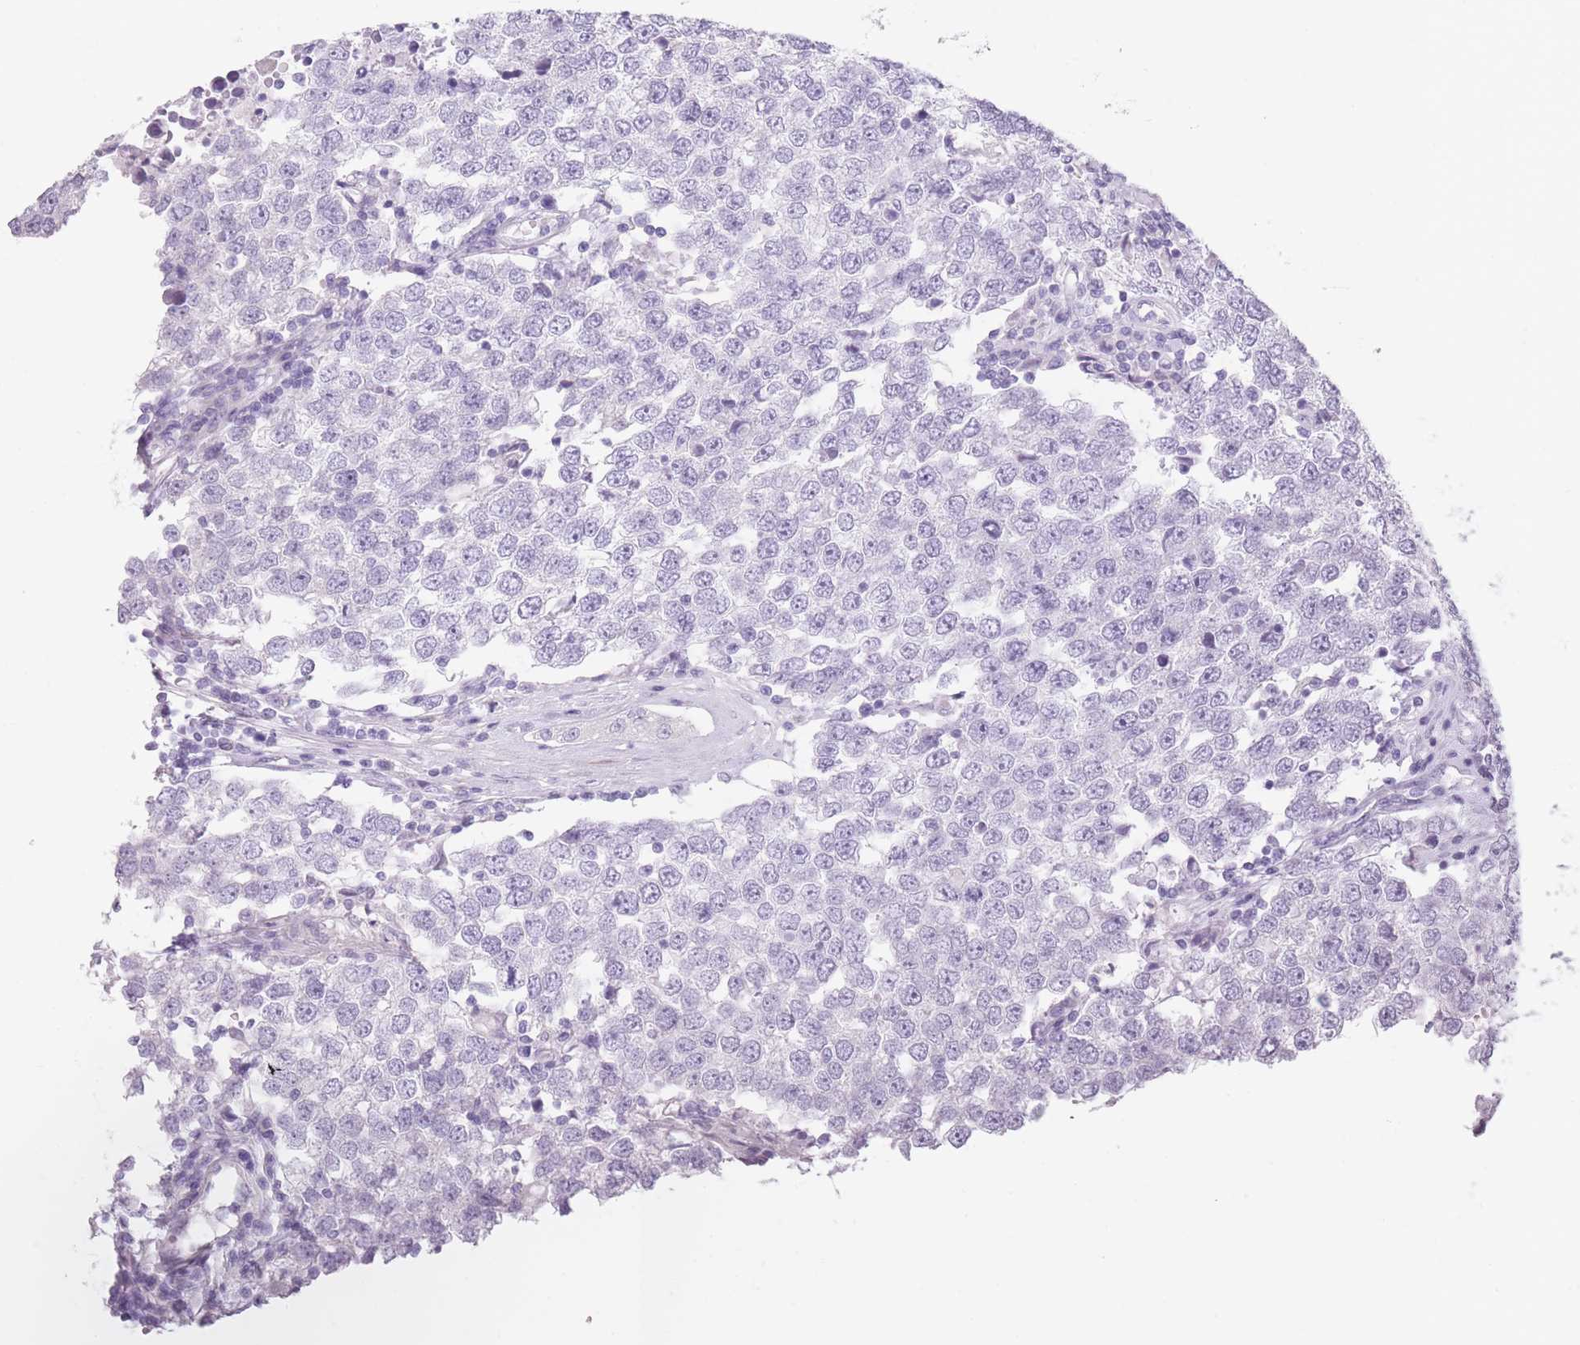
{"staining": {"intensity": "negative", "quantity": "none", "location": "none"}, "tissue": "testis cancer", "cell_type": "Tumor cells", "image_type": "cancer", "snomed": [{"axis": "morphology", "description": "Seminoma, NOS"}, {"axis": "morphology", "description": "Carcinoma, Embryonal, NOS"}, {"axis": "topography", "description": "Testis"}], "caption": "Image shows no protein staining in tumor cells of testis cancer (embryonal carcinoma) tissue.", "gene": "TMEM236", "patient": {"sex": "male", "age": 28}}